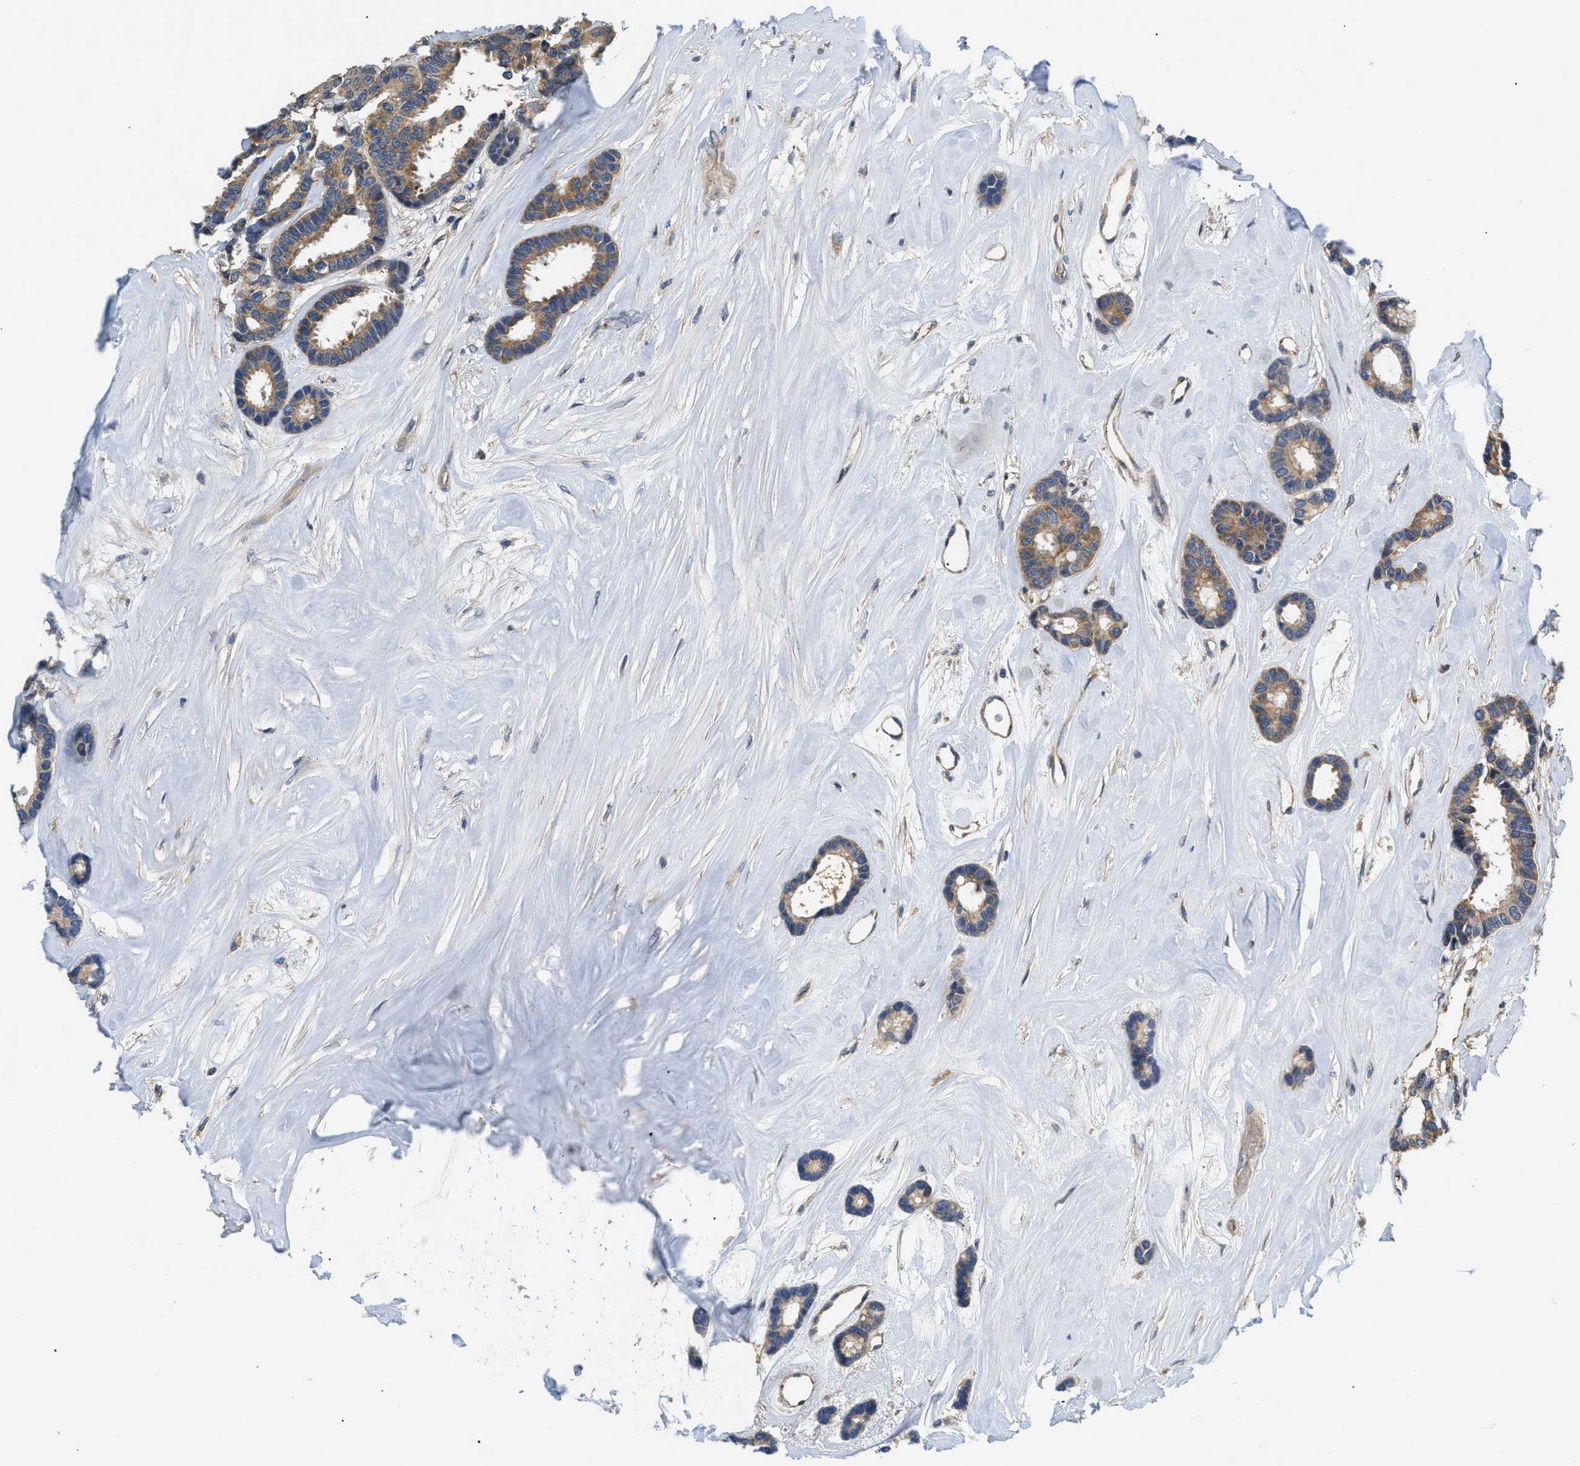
{"staining": {"intensity": "moderate", "quantity": ">75%", "location": "cytoplasmic/membranous"}, "tissue": "breast cancer", "cell_type": "Tumor cells", "image_type": "cancer", "snomed": [{"axis": "morphology", "description": "Duct carcinoma"}, {"axis": "topography", "description": "Breast"}], "caption": "Tumor cells exhibit medium levels of moderate cytoplasmic/membranous expression in approximately >75% of cells in human breast cancer (intraductal carcinoma).", "gene": "HMGCR", "patient": {"sex": "female", "age": 87}}